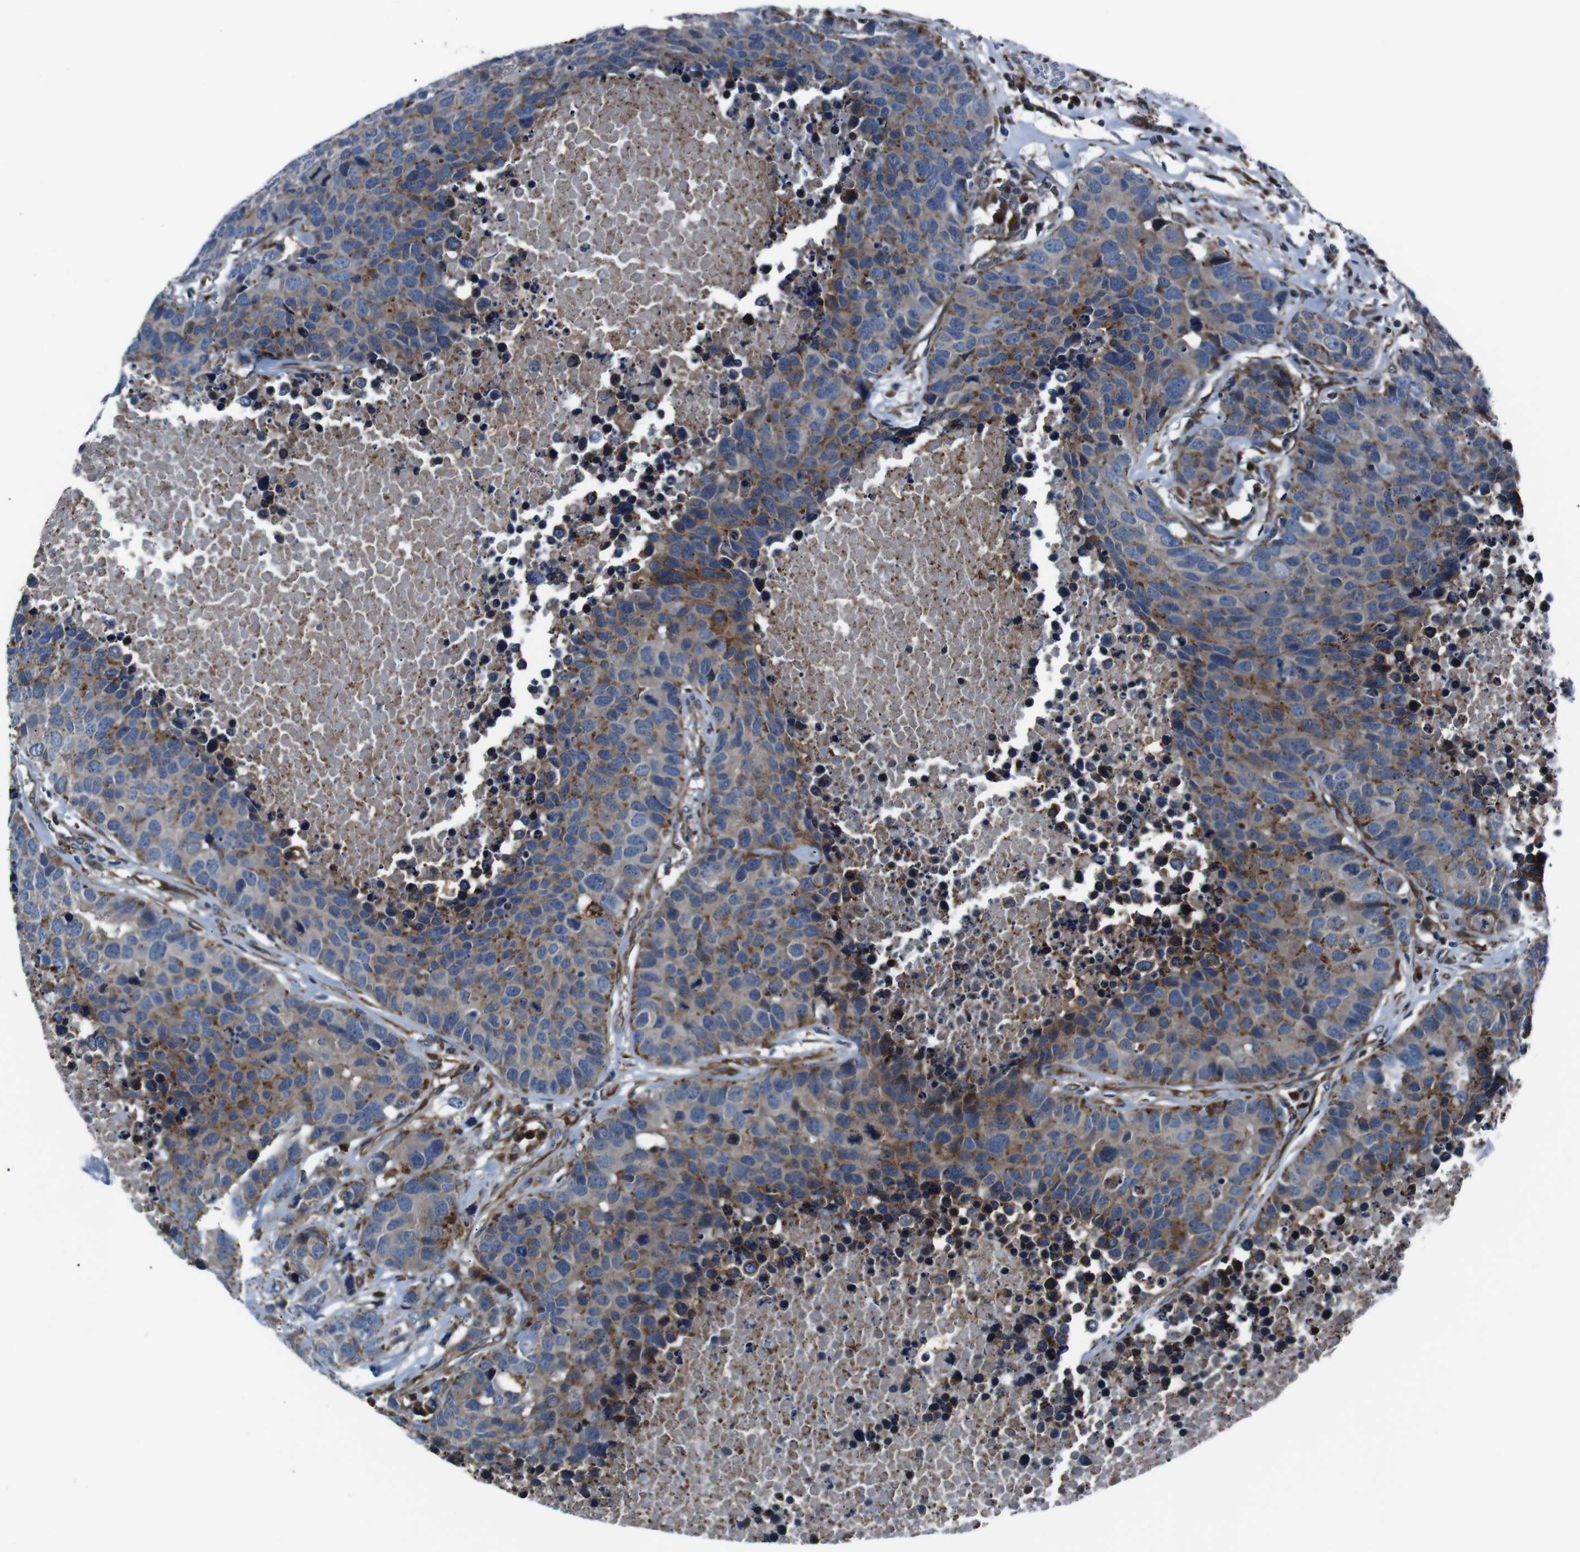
{"staining": {"intensity": "moderate", "quantity": "25%-75%", "location": "cytoplasmic/membranous"}, "tissue": "carcinoid", "cell_type": "Tumor cells", "image_type": "cancer", "snomed": [{"axis": "morphology", "description": "Carcinoid, malignant, NOS"}, {"axis": "topography", "description": "Lung"}], "caption": "Tumor cells demonstrate medium levels of moderate cytoplasmic/membranous expression in about 25%-75% of cells in carcinoid (malignant). (DAB (3,3'-diaminobenzidine) = brown stain, brightfield microscopy at high magnification).", "gene": "EIF4A2", "patient": {"sex": "male", "age": 60}}